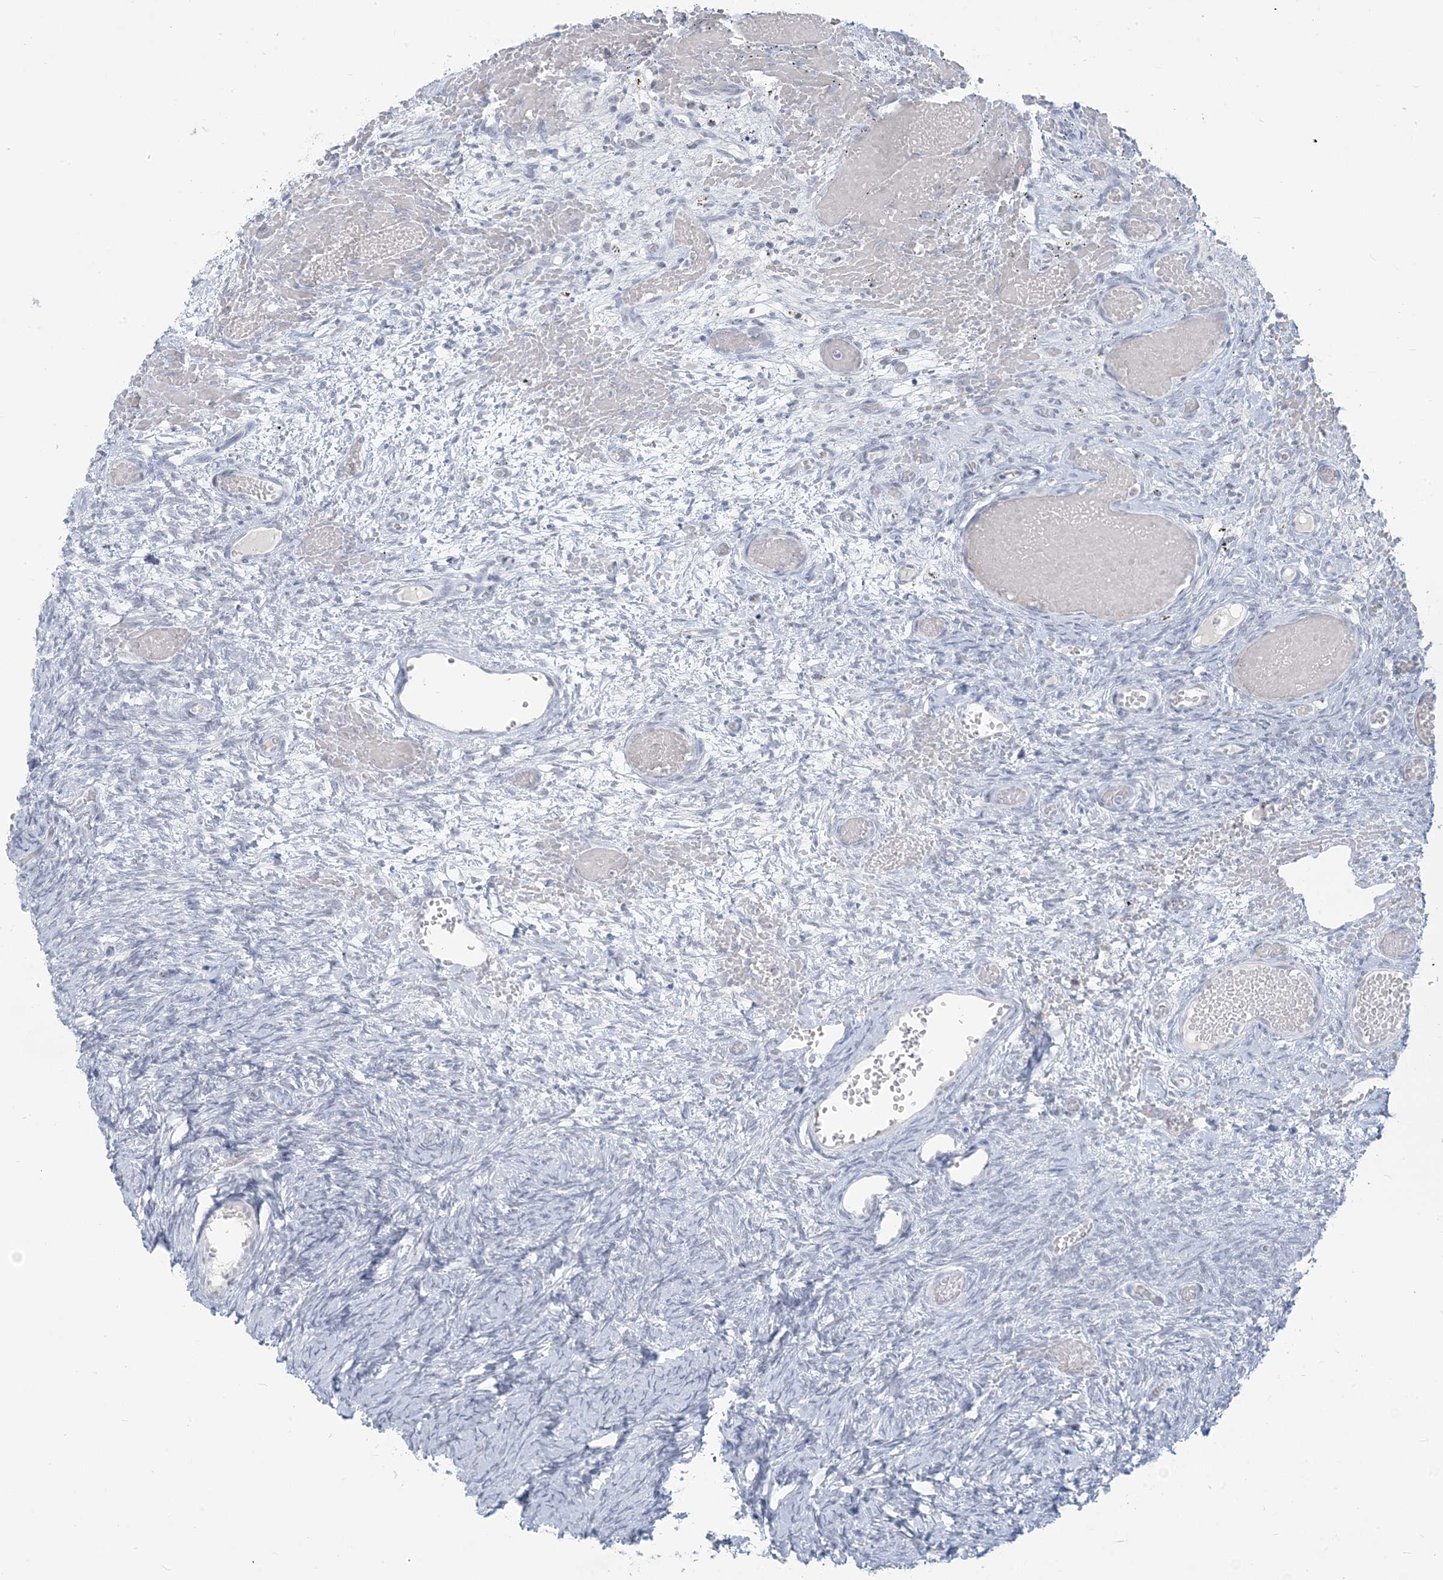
{"staining": {"intensity": "negative", "quantity": "none", "location": "none"}, "tissue": "ovary", "cell_type": "Ovarian stroma cells", "image_type": "normal", "snomed": [{"axis": "morphology", "description": "Adenocarcinoma, NOS"}, {"axis": "topography", "description": "Endometrium"}], "caption": "Immunohistochemical staining of normal ovary demonstrates no significant expression in ovarian stroma cells.", "gene": "SCML1", "patient": {"sex": "female", "age": 32}}